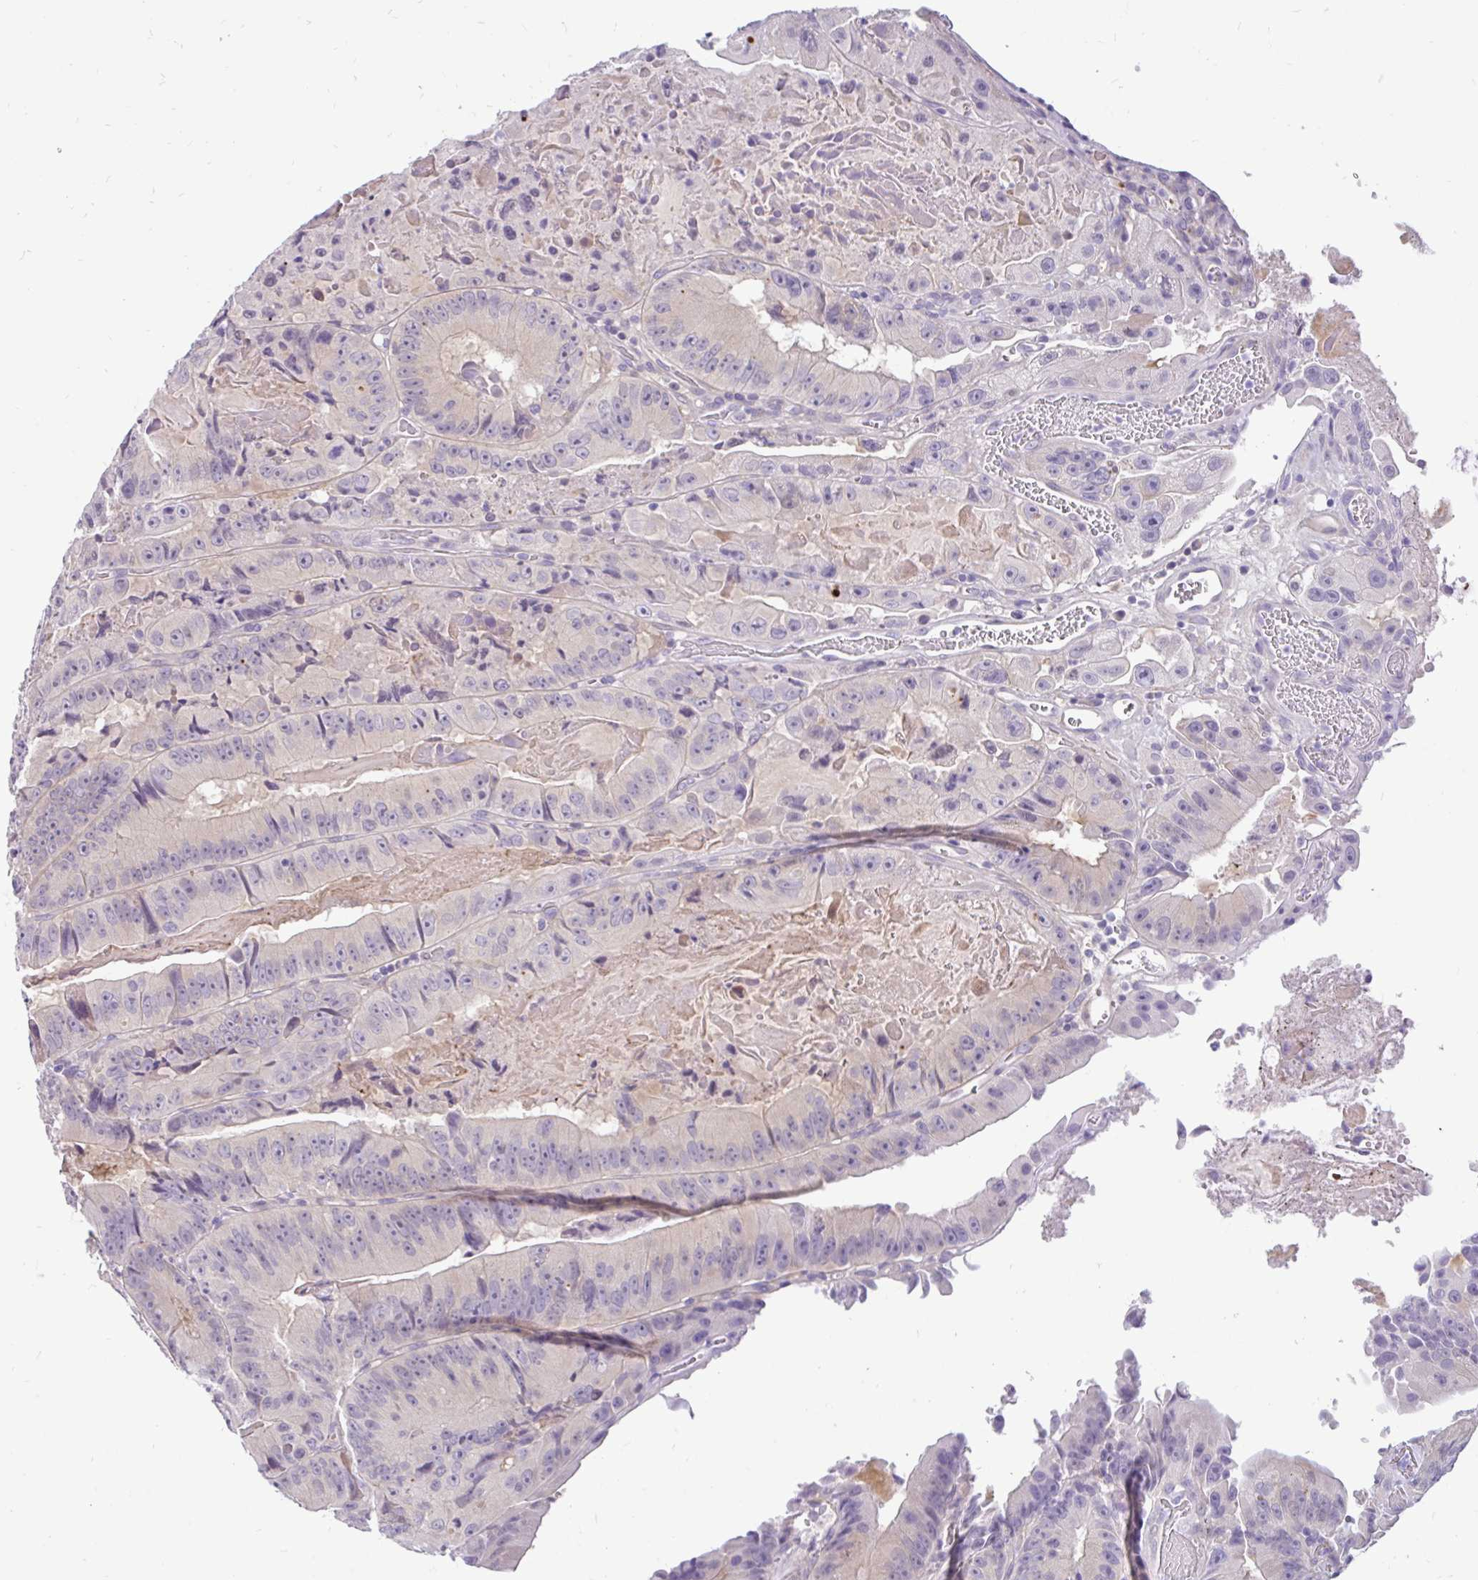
{"staining": {"intensity": "negative", "quantity": "none", "location": "none"}, "tissue": "colorectal cancer", "cell_type": "Tumor cells", "image_type": "cancer", "snomed": [{"axis": "morphology", "description": "Adenocarcinoma, NOS"}, {"axis": "topography", "description": "Colon"}], "caption": "Human colorectal cancer stained for a protein using immunohistochemistry (IHC) reveals no positivity in tumor cells.", "gene": "KIAA2013", "patient": {"sex": "female", "age": 86}}